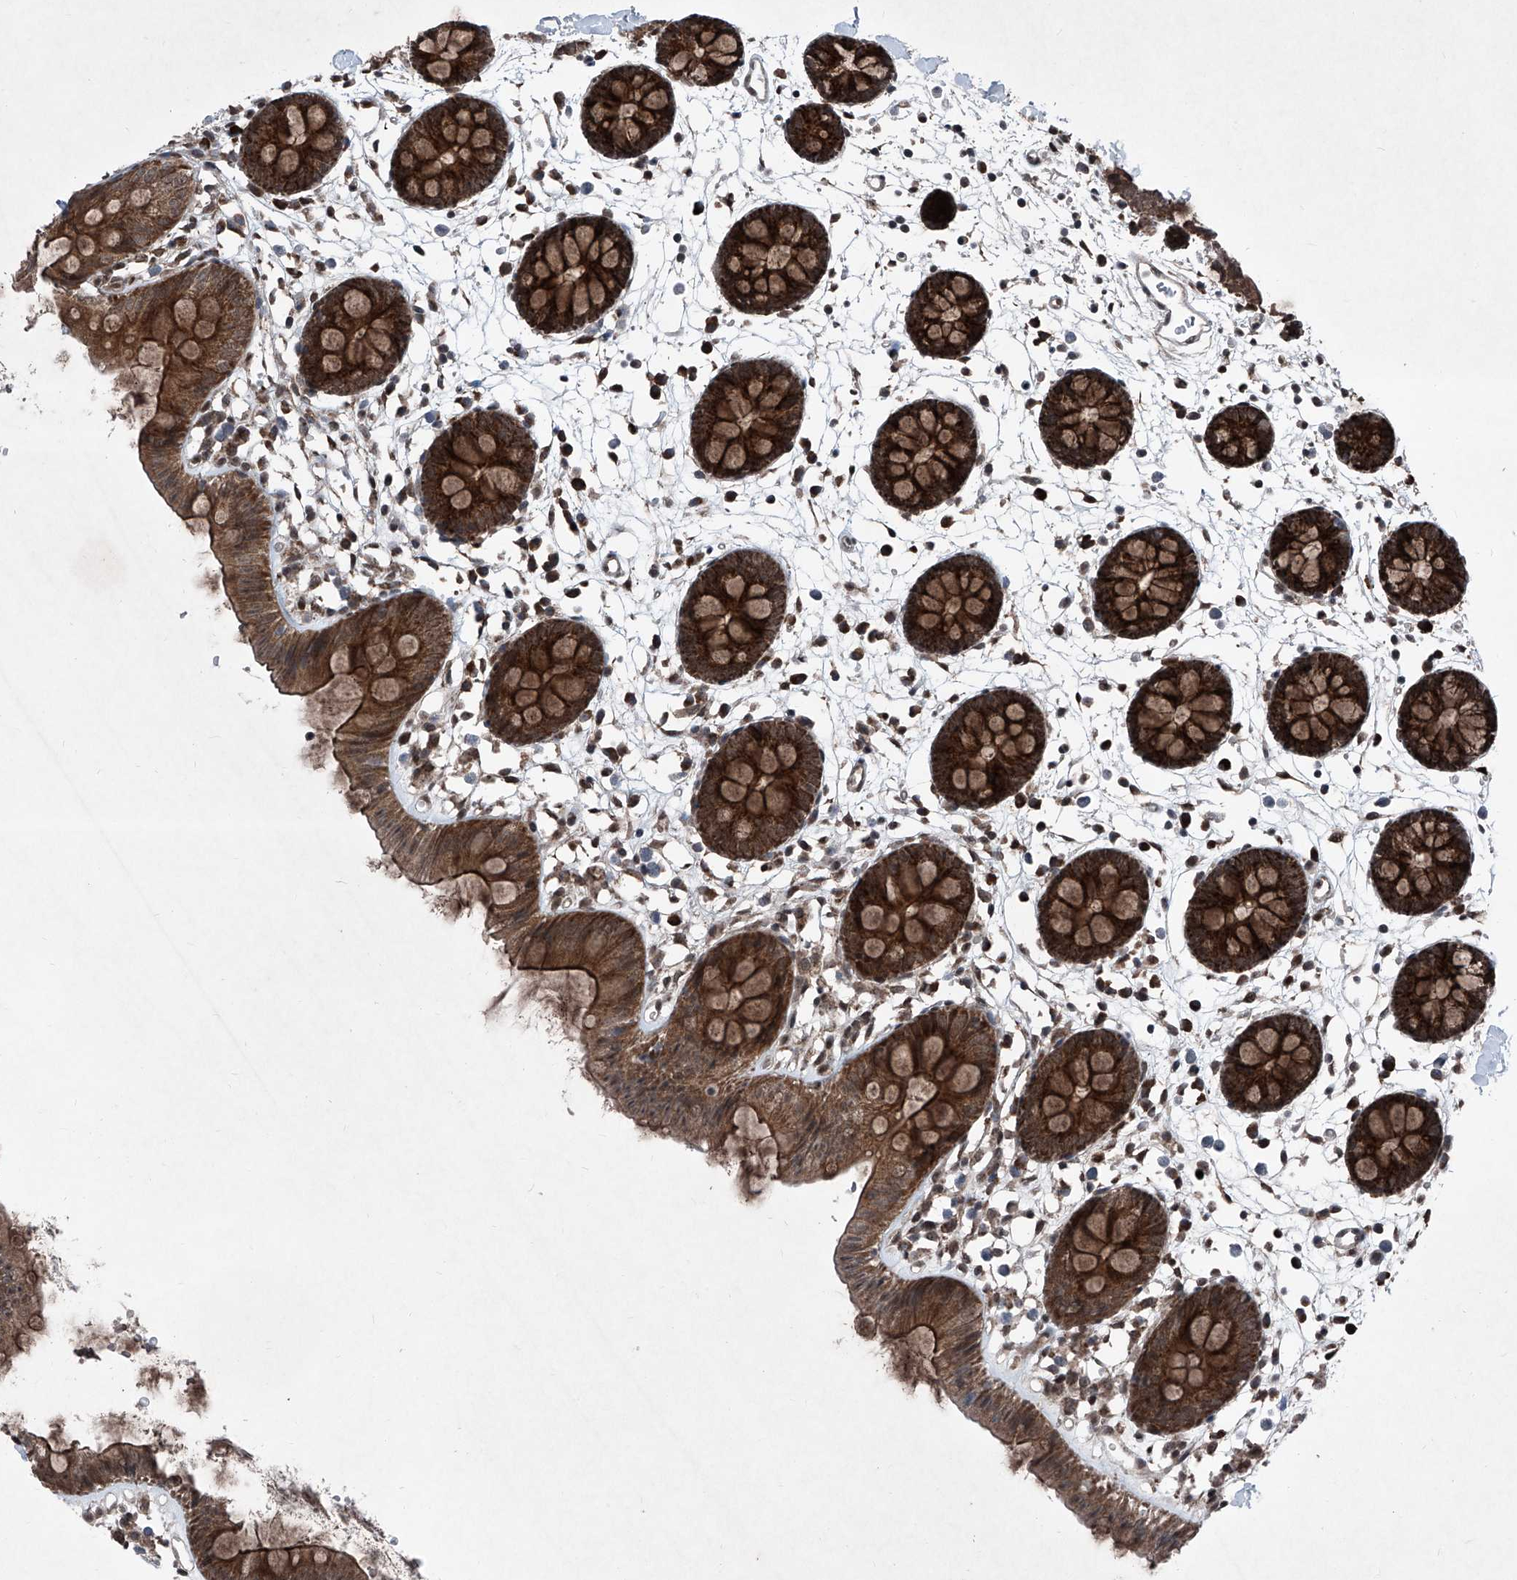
{"staining": {"intensity": "weak", "quantity": ">75%", "location": "cytoplasmic/membranous"}, "tissue": "colon", "cell_type": "Endothelial cells", "image_type": "normal", "snomed": [{"axis": "morphology", "description": "Normal tissue, NOS"}, {"axis": "topography", "description": "Colon"}], "caption": "Immunohistochemistry (IHC) image of benign human colon stained for a protein (brown), which displays low levels of weak cytoplasmic/membranous staining in about >75% of endothelial cells.", "gene": "COA7", "patient": {"sex": "male", "age": 56}}